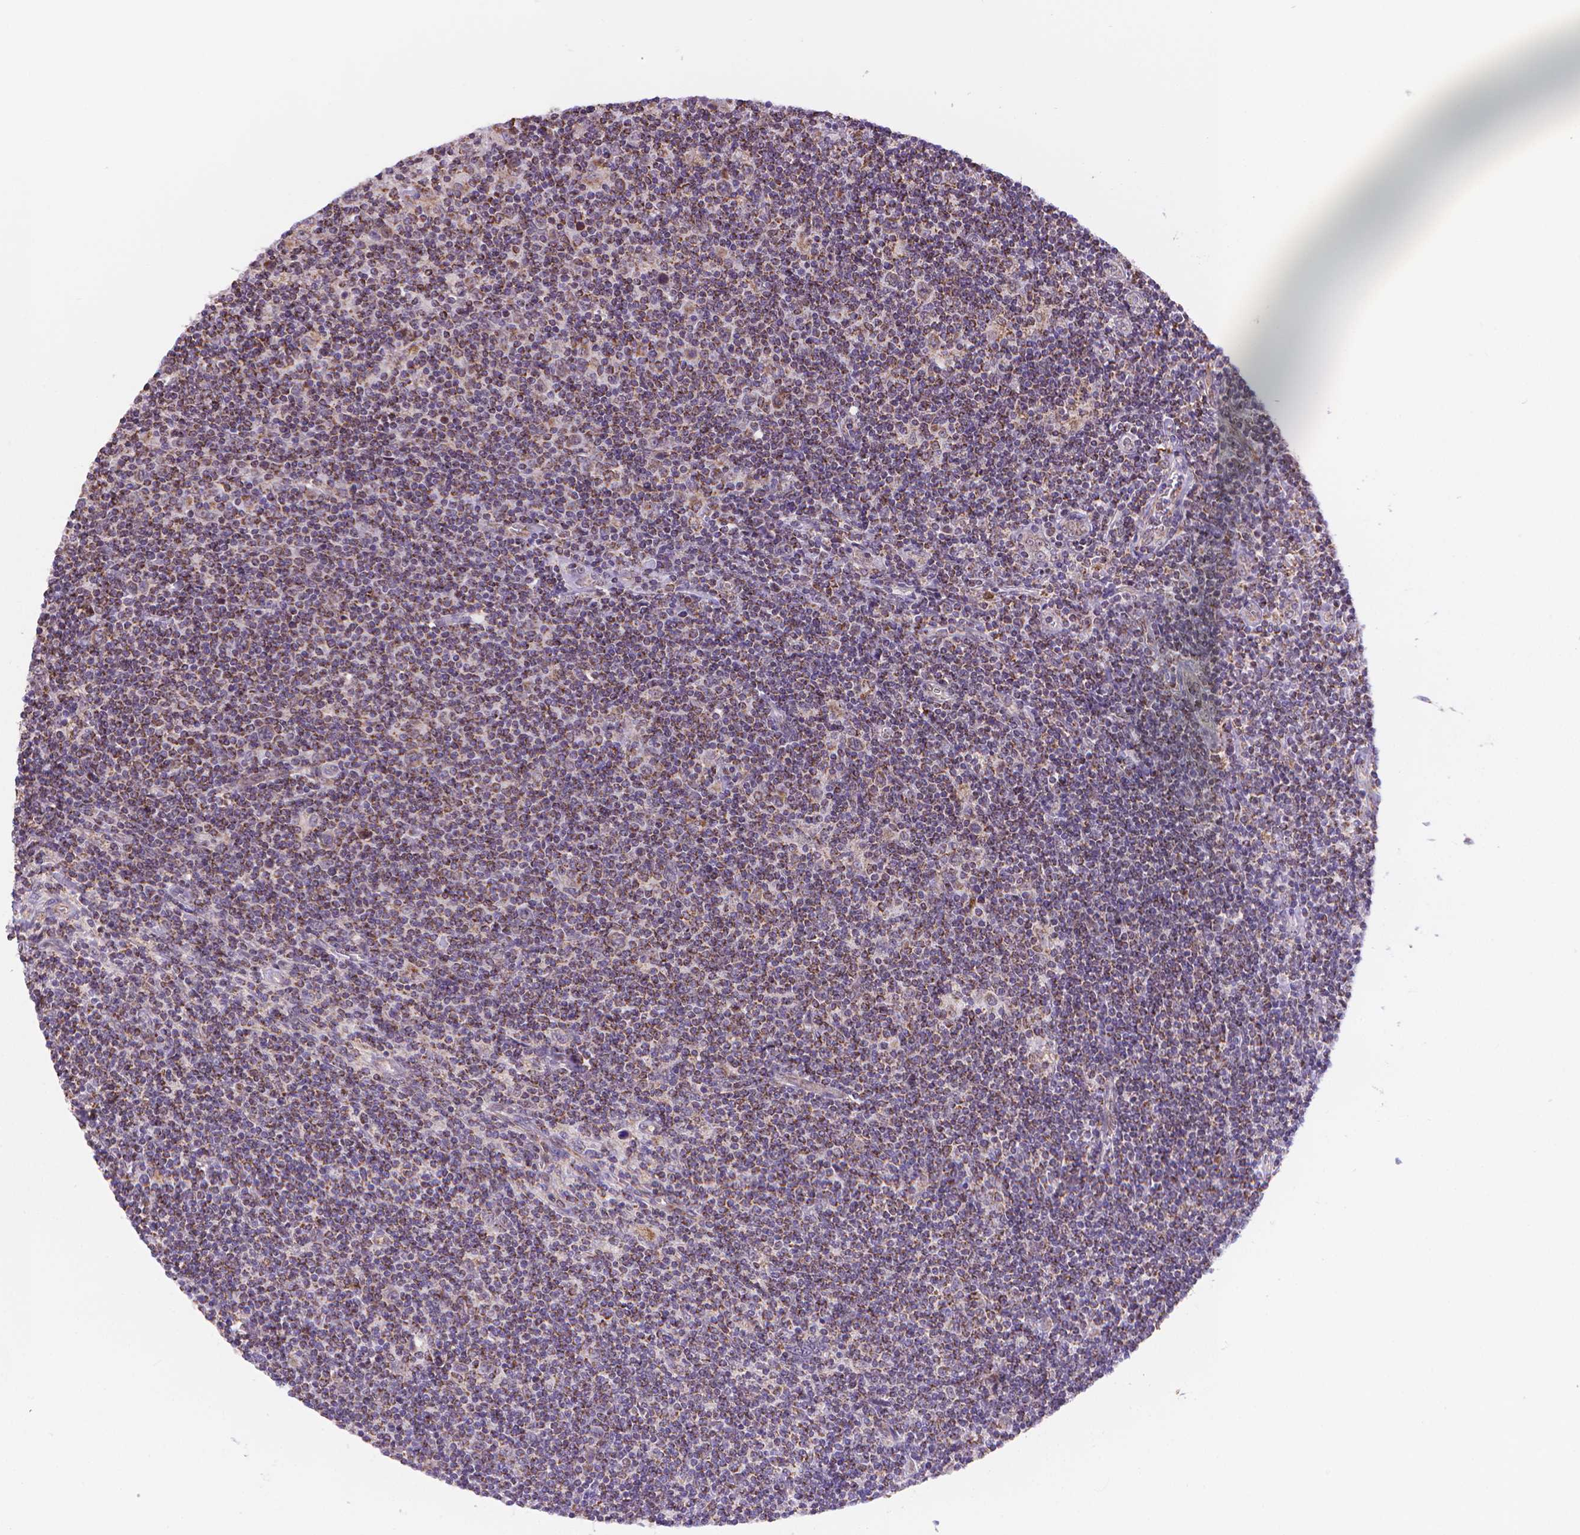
{"staining": {"intensity": "weak", "quantity": "25%-75%", "location": "cytoplasmic/membranous"}, "tissue": "lymphoma", "cell_type": "Tumor cells", "image_type": "cancer", "snomed": [{"axis": "morphology", "description": "Hodgkin's disease, NOS"}, {"axis": "topography", "description": "Lymph node"}], "caption": "Brown immunohistochemical staining in human Hodgkin's disease shows weak cytoplasmic/membranous positivity in about 25%-75% of tumor cells.", "gene": "CYYR1", "patient": {"sex": "male", "age": 40}}